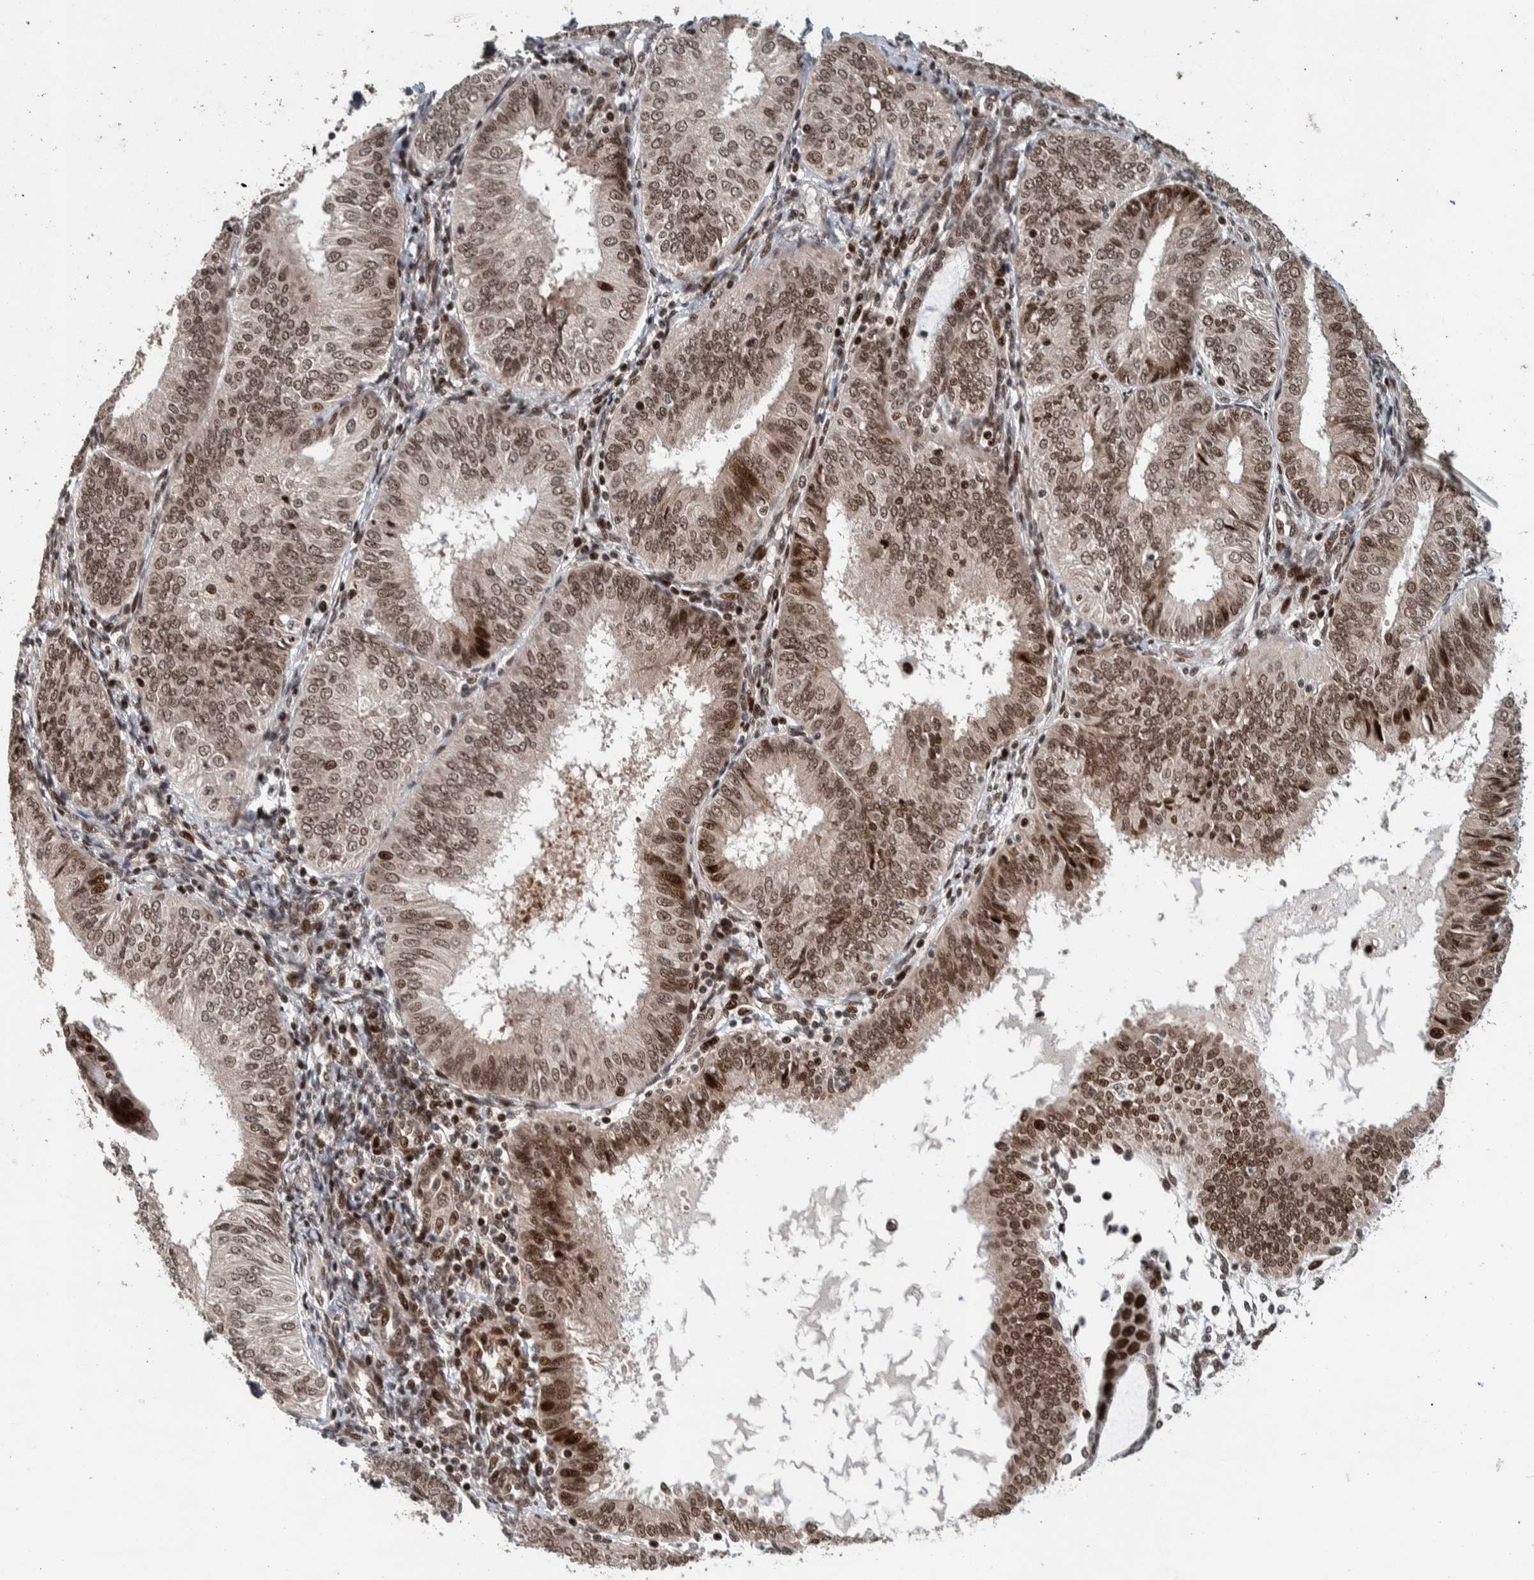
{"staining": {"intensity": "moderate", "quantity": ">75%", "location": "nuclear"}, "tissue": "endometrial cancer", "cell_type": "Tumor cells", "image_type": "cancer", "snomed": [{"axis": "morphology", "description": "Adenocarcinoma, NOS"}, {"axis": "topography", "description": "Endometrium"}], "caption": "Immunohistochemical staining of endometrial cancer shows medium levels of moderate nuclear expression in approximately >75% of tumor cells.", "gene": "CHD4", "patient": {"sex": "female", "age": 58}}